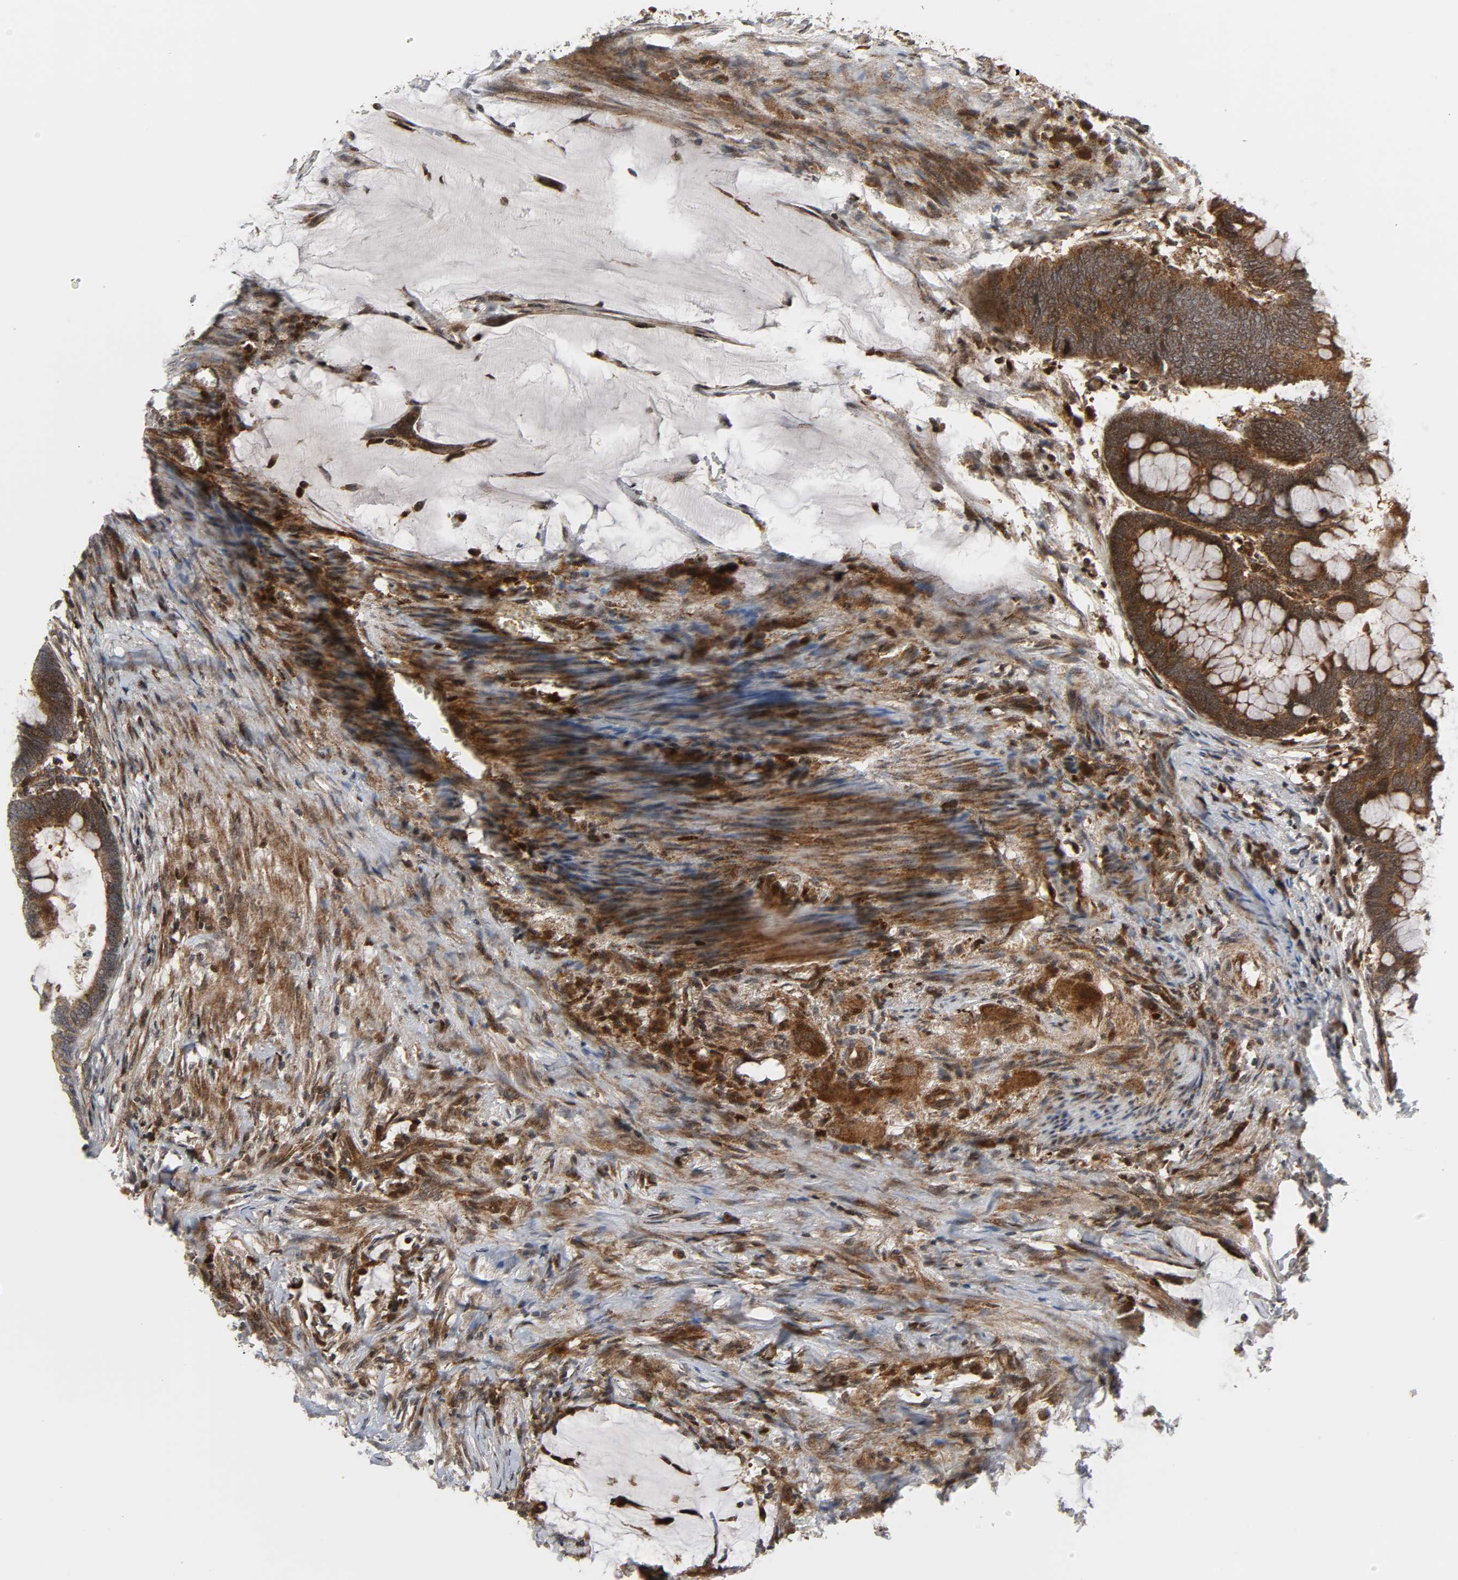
{"staining": {"intensity": "strong", "quantity": ">75%", "location": "cytoplasmic/membranous"}, "tissue": "colorectal cancer", "cell_type": "Tumor cells", "image_type": "cancer", "snomed": [{"axis": "morphology", "description": "Normal tissue, NOS"}, {"axis": "morphology", "description": "Adenocarcinoma, NOS"}, {"axis": "topography", "description": "Rectum"}, {"axis": "topography", "description": "Peripheral nerve tissue"}], "caption": "Immunohistochemistry (IHC) staining of colorectal adenocarcinoma, which shows high levels of strong cytoplasmic/membranous positivity in about >75% of tumor cells indicating strong cytoplasmic/membranous protein expression. The staining was performed using DAB (brown) for protein detection and nuclei were counterstained in hematoxylin (blue).", "gene": "CHUK", "patient": {"sex": "male", "age": 92}}